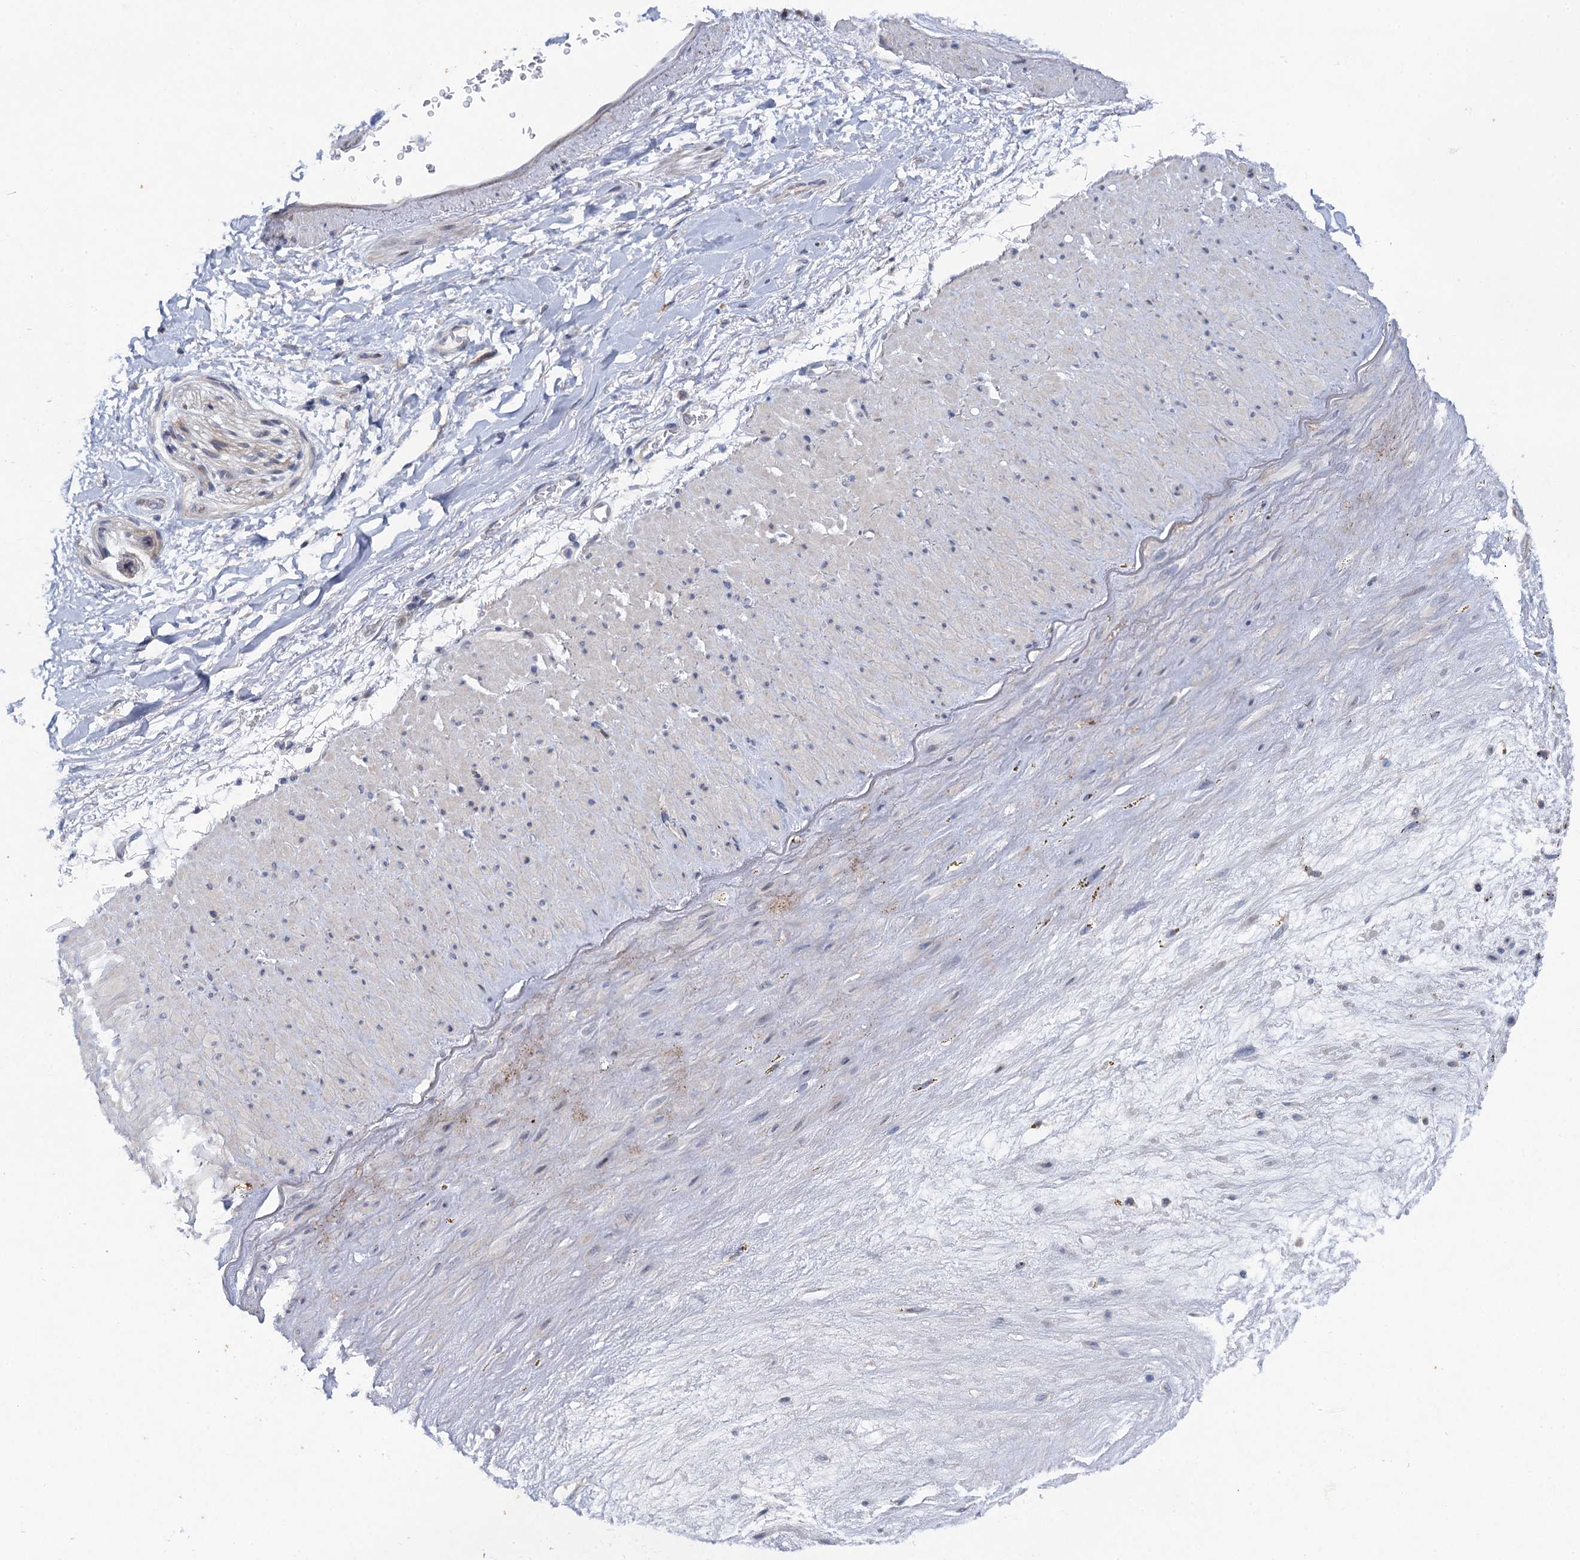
{"staining": {"intensity": "negative", "quantity": "none", "location": "none"}, "tissue": "adipose tissue", "cell_type": "Adipocytes", "image_type": "normal", "snomed": [{"axis": "morphology", "description": "Normal tissue, NOS"}, {"axis": "topography", "description": "Soft tissue"}], "caption": "Immunohistochemistry (IHC) photomicrograph of benign adipose tissue: human adipose tissue stained with DAB reveals no significant protein expression in adipocytes.", "gene": "QPCTL", "patient": {"sex": "male", "age": 72}}